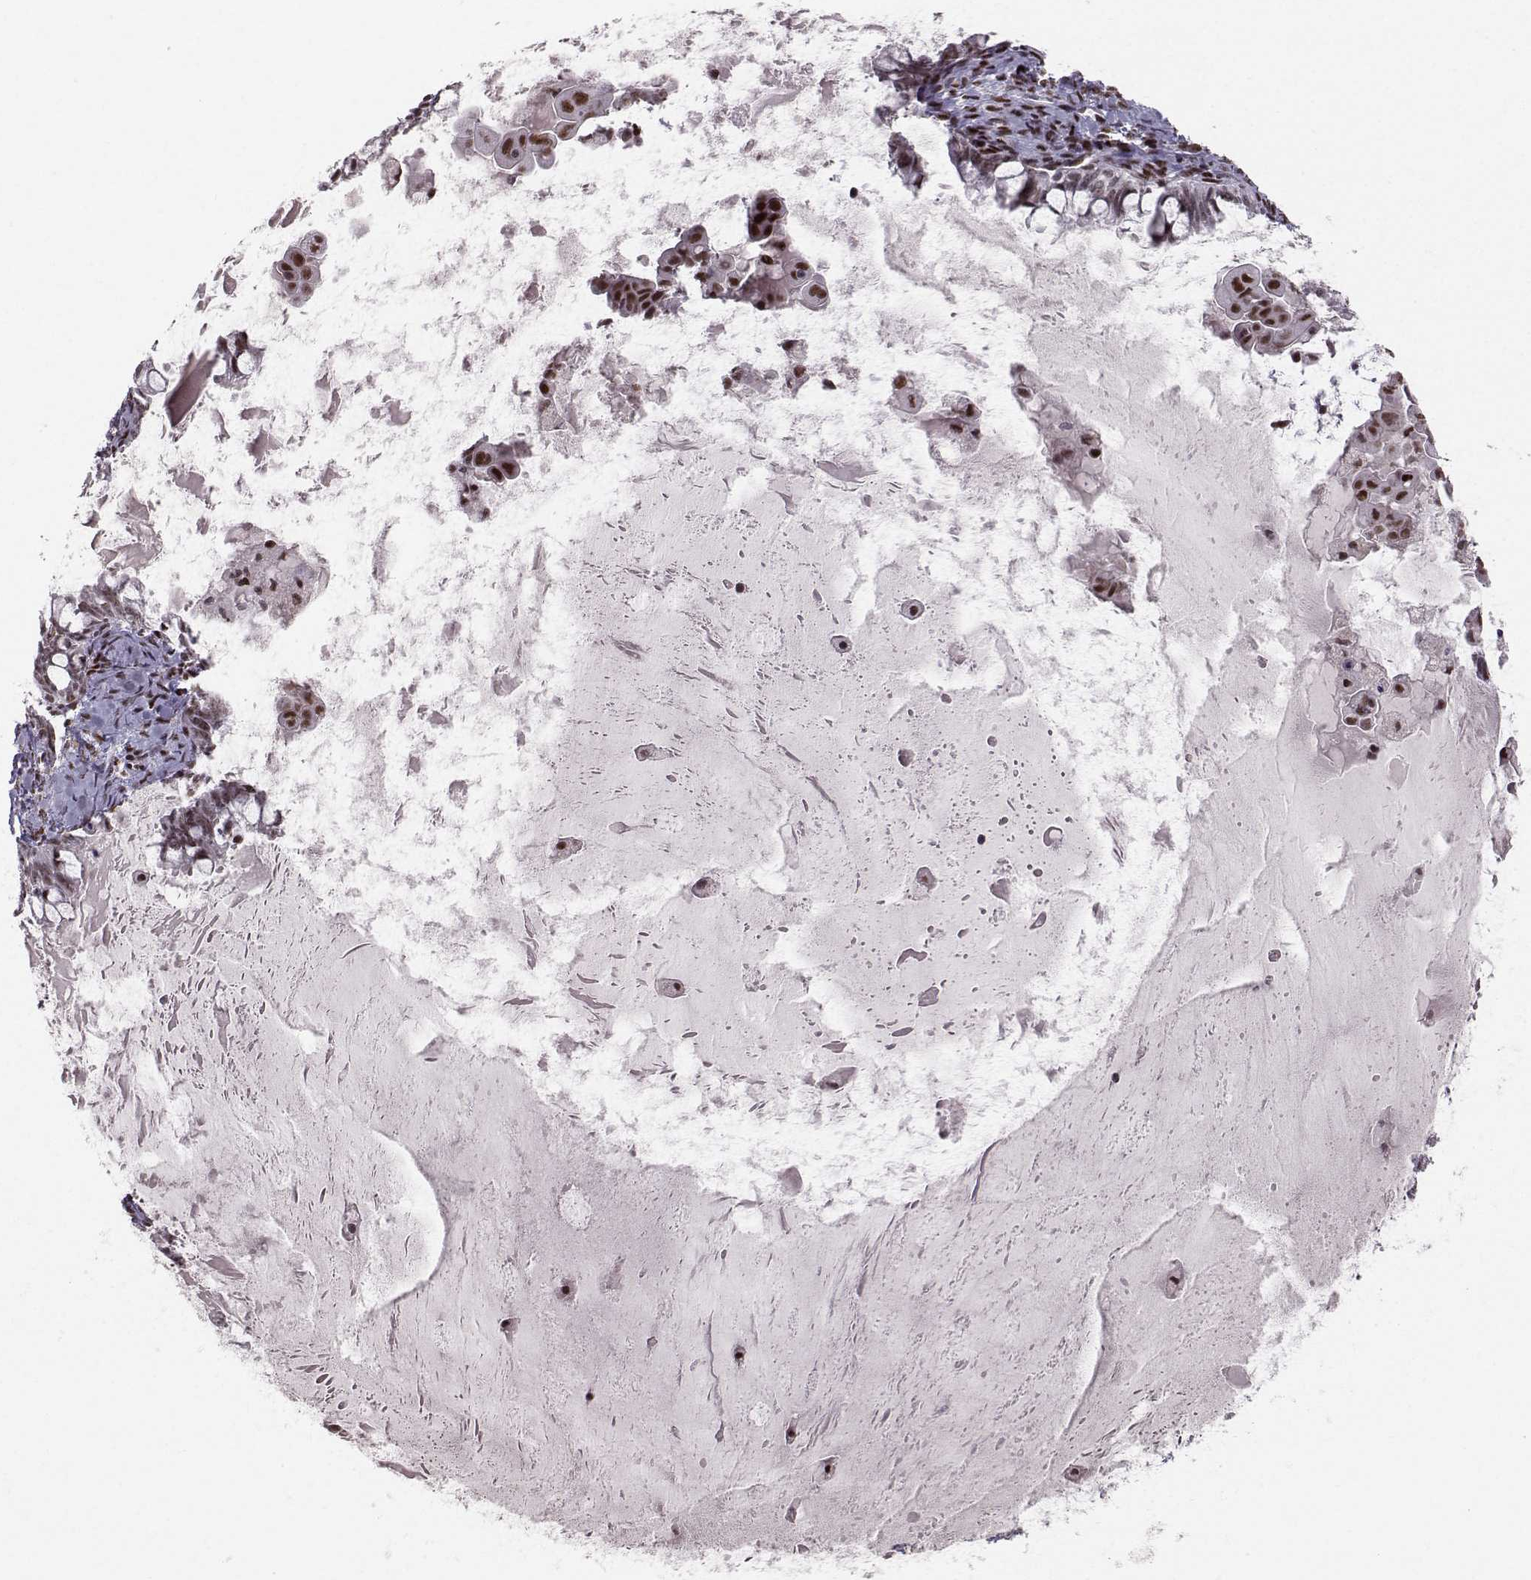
{"staining": {"intensity": "strong", "quantity": ">75%", "location": "nuclear"}, "tissue": "ovarian cancer", "cell_type": "Tumor cells", "image_type": "cancer", "snomed": [{"axis": "morphology", "description": "Cystadenocarcinoma, mucinous, NOS"}, {"axis": "topography", "description": "Ovary"}], "caption": "This micrograph shows IHC staining of mucinous cystadenocarcinoma (ovarian), with high strong nuclear expression in about >75% of tumor cells.", "gene": "SNAPC2", "patient": {"sex": "female", "age": 63}}